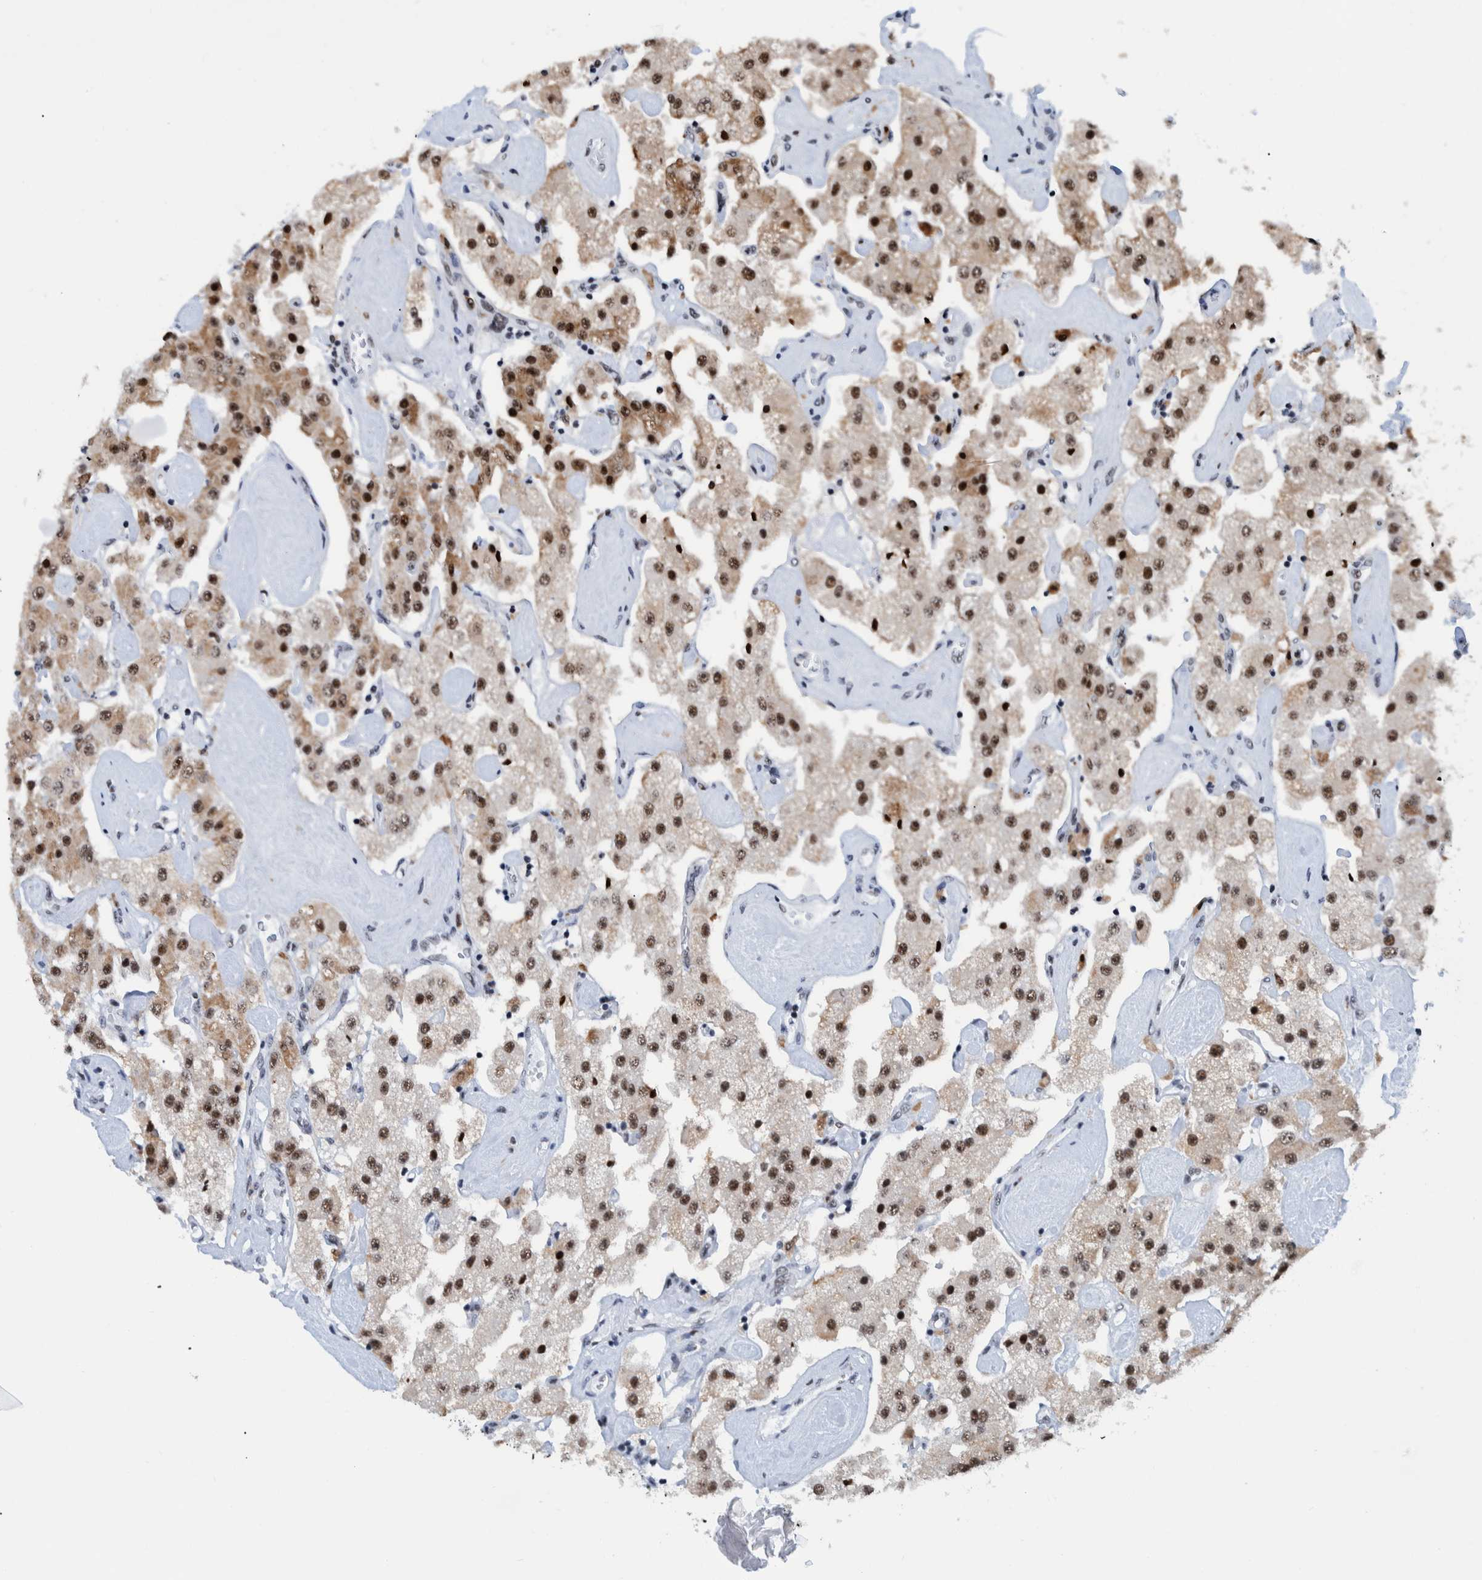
{"staining": {"intensity": "strong", "quantity": ">75%", "location": "cytoplasmic/membranous,nuclear"}, "tissue": "carcinoid", "cell_type": "Tumor cells", "image_type": "cancer", "snomed": [{"axis": "morphology", "description": "Carcinoid, malignant, NOS"}, {"axis": "topography", "description": "Pancreas"}], "caption": "This is a histology image of IHC staining of malignant carcinoid, which shows strong staining in the cytoplasmic/membranous and nuclear of tumor cells.", "gene": "EFTUD2", "patient": {"sex": "male", "age": 41}}